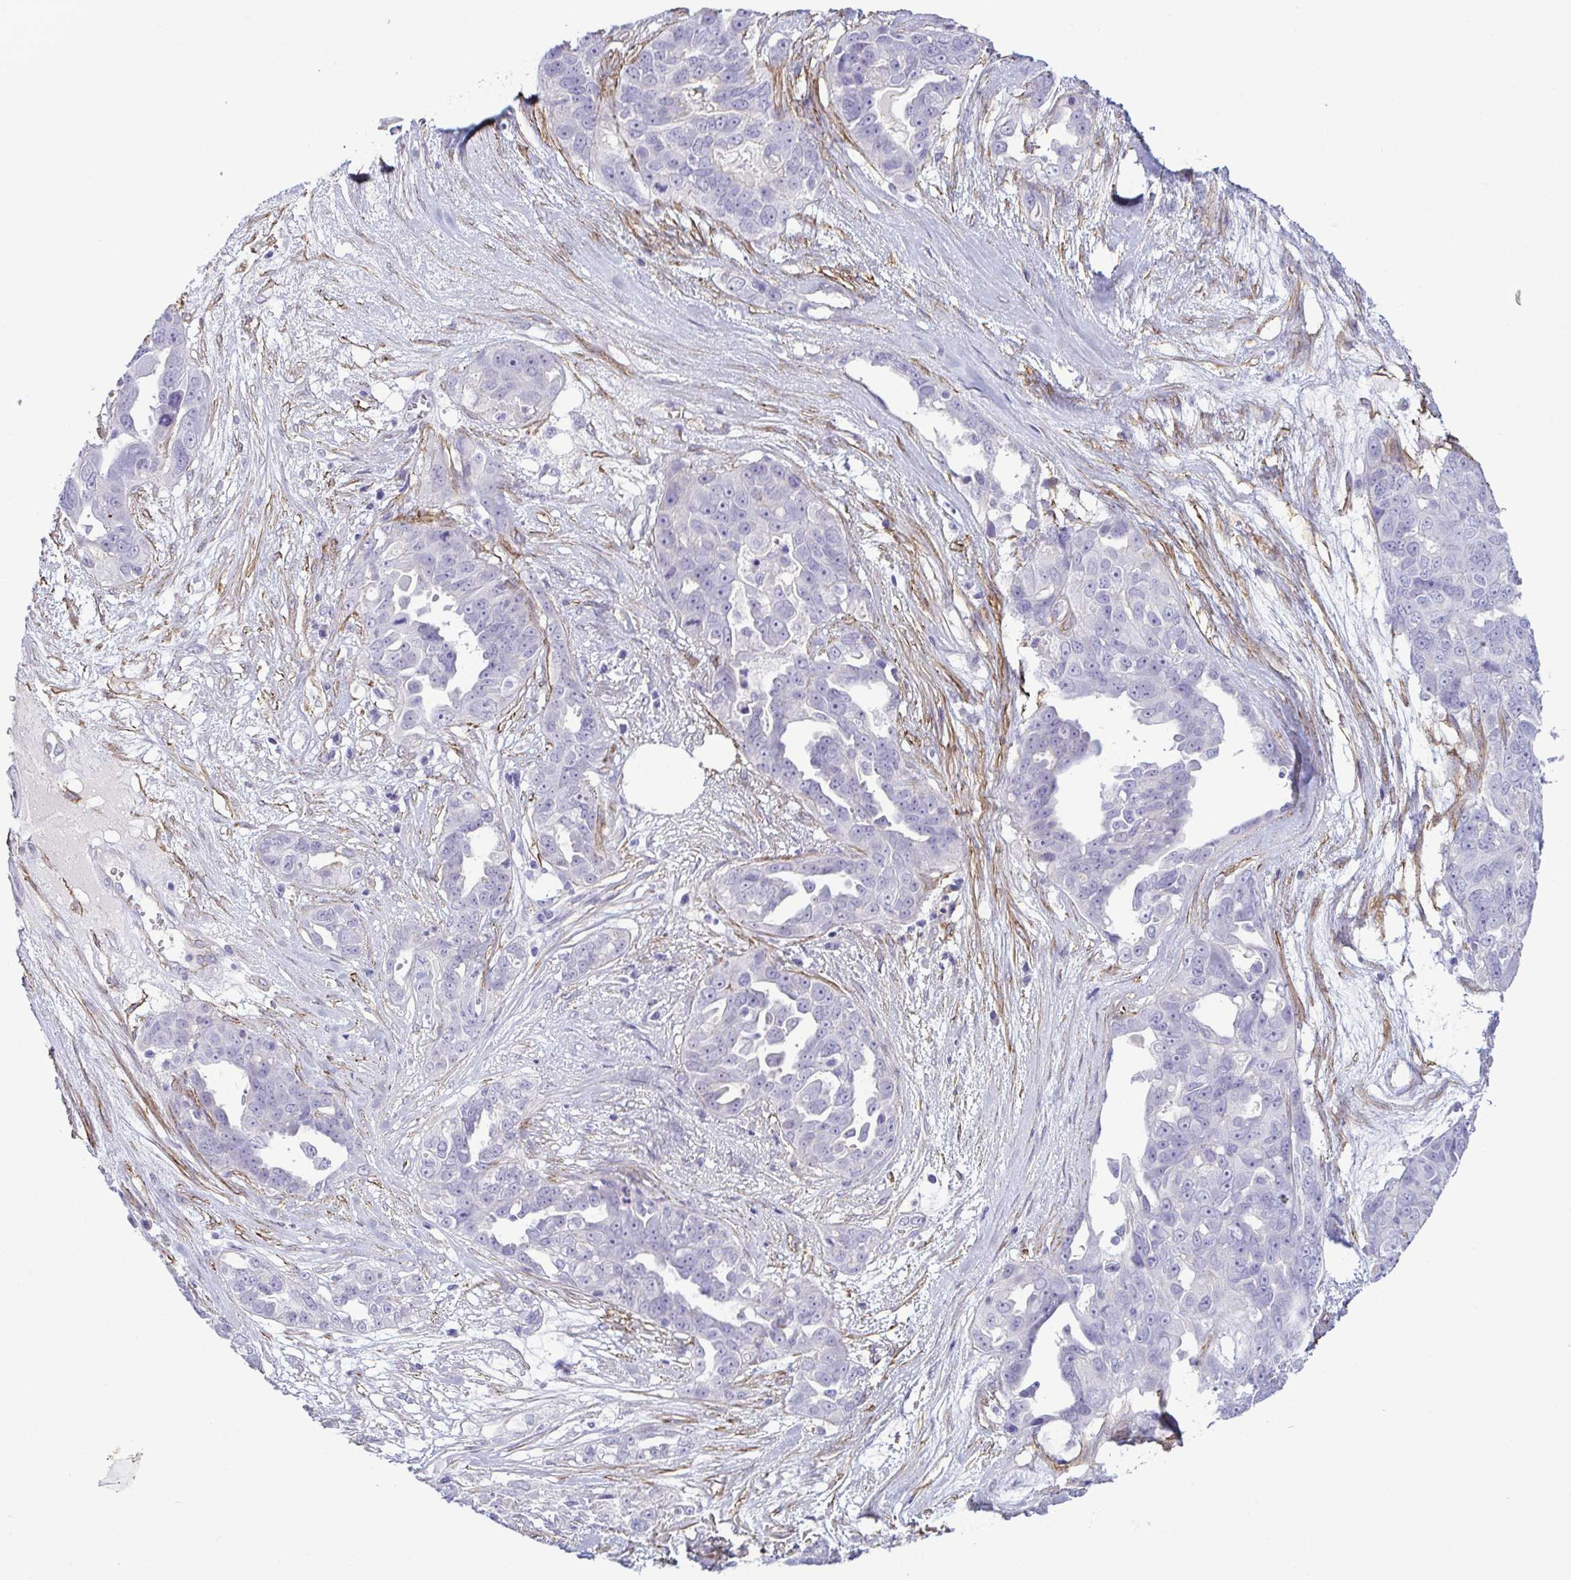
{"staining": {"intensity": "negative", "quantity": "none", "location": "none"}, "tissue": "ovarian cancer", "cell_type": "Tumor cells", "image_type": "cancer", "snomed": [{"axis": "morphology", "description": "Carcinoma, endometroid"}, {"axis": "topography", "description": "Ovary"}], "caption": "Photomicrograph shows no significant protein positivity in tumor cells of ovarian cancer (endometroid carcinoma).", "gene": "SYNPO2L", "patient": {"sex": "female", "age": 70}}